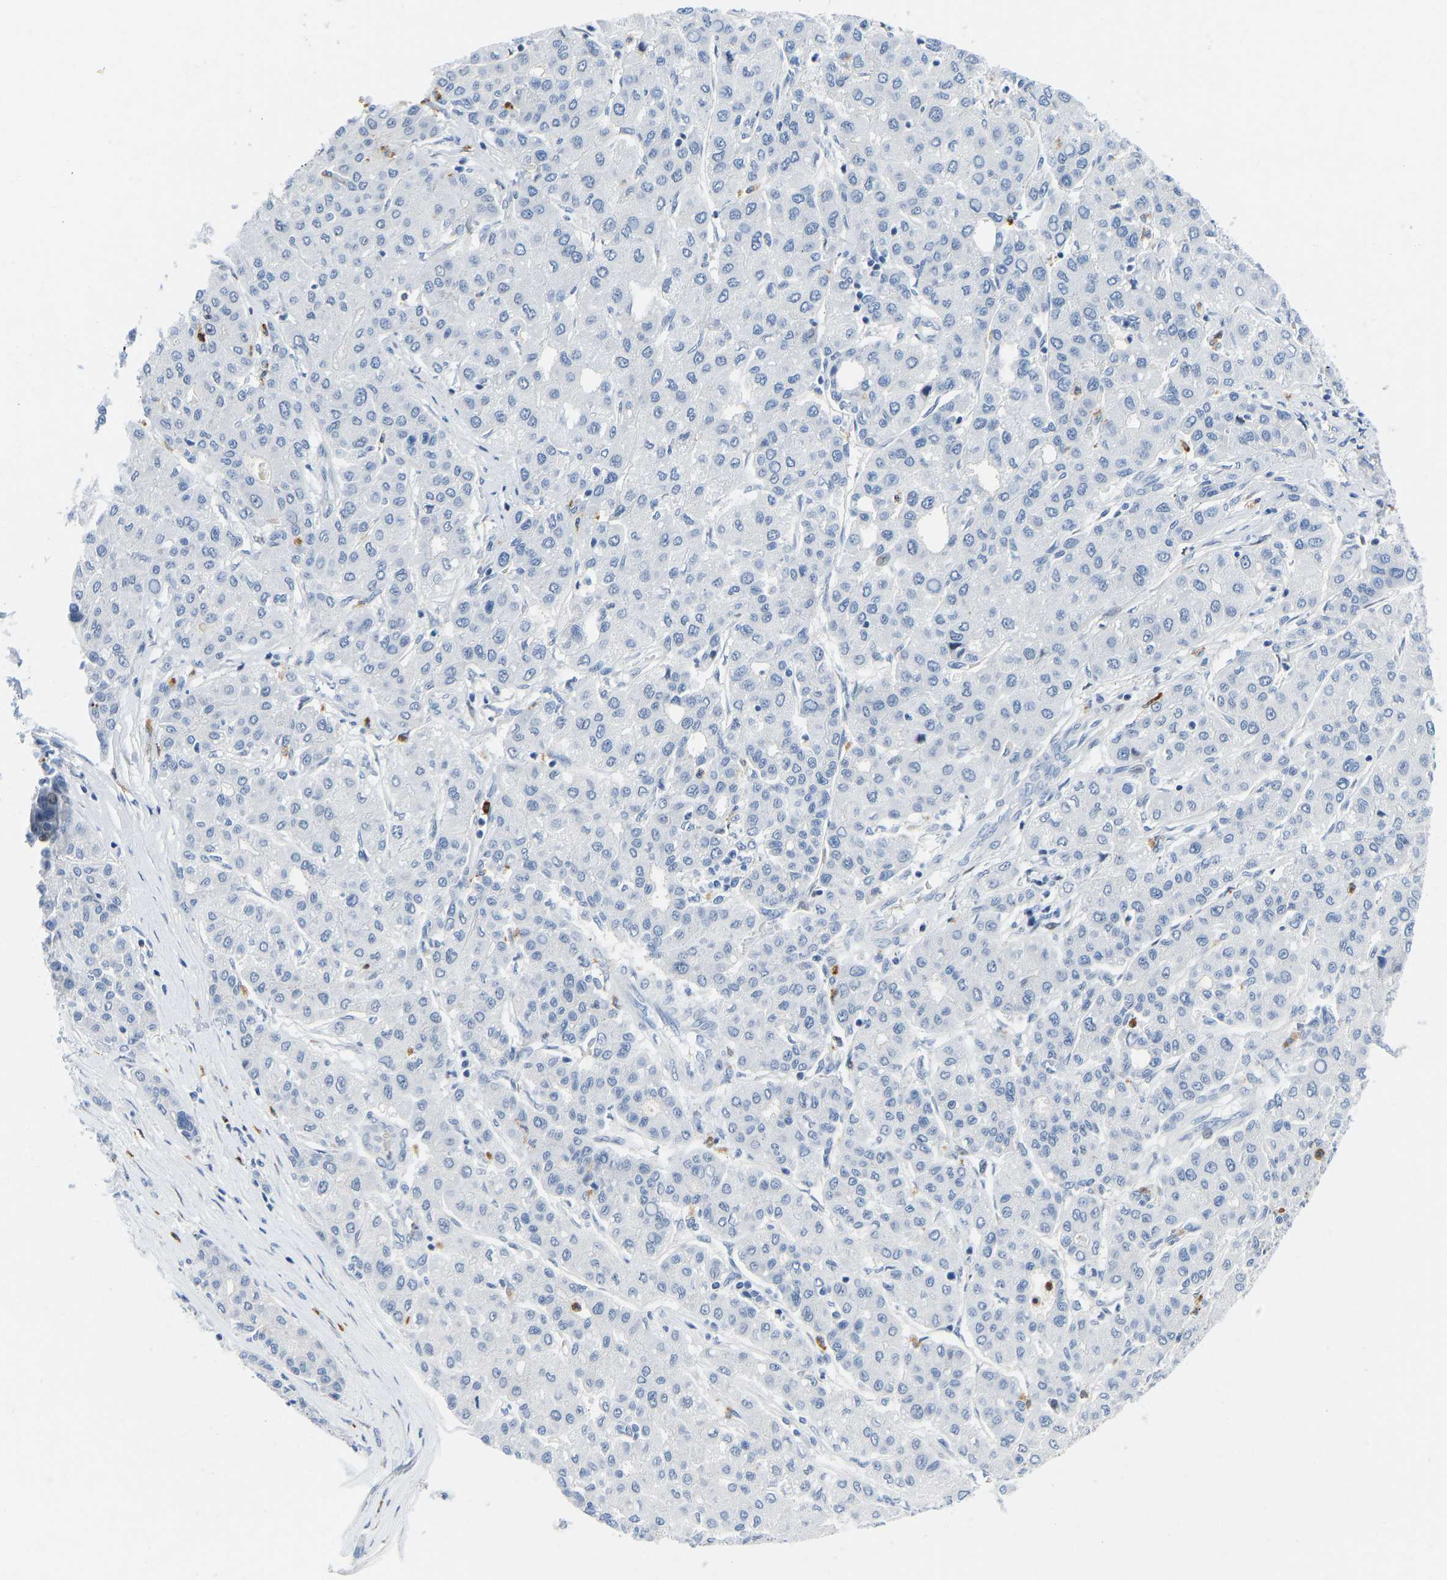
{"staining": {"intensity": "negative", "quantity": "none", "location": "none"}, "tissue": "liver cancer", "cell_type": "Tumor cells", "image_type": "cancer", "snomed": [{"axis": "morphology", "description": "Carcinoma, Hepatocellular, NOS"}, {"axis": "topography", "description": "Liver"}], "caption": "IHC photomicrograph of human liver cancer (hepatocellular carcinoma) stained for a protein (brown), which demonstrates no staining in tumor cells.", "gene": "HDAC5", "patient": {"sex": "male", "age": 65}}